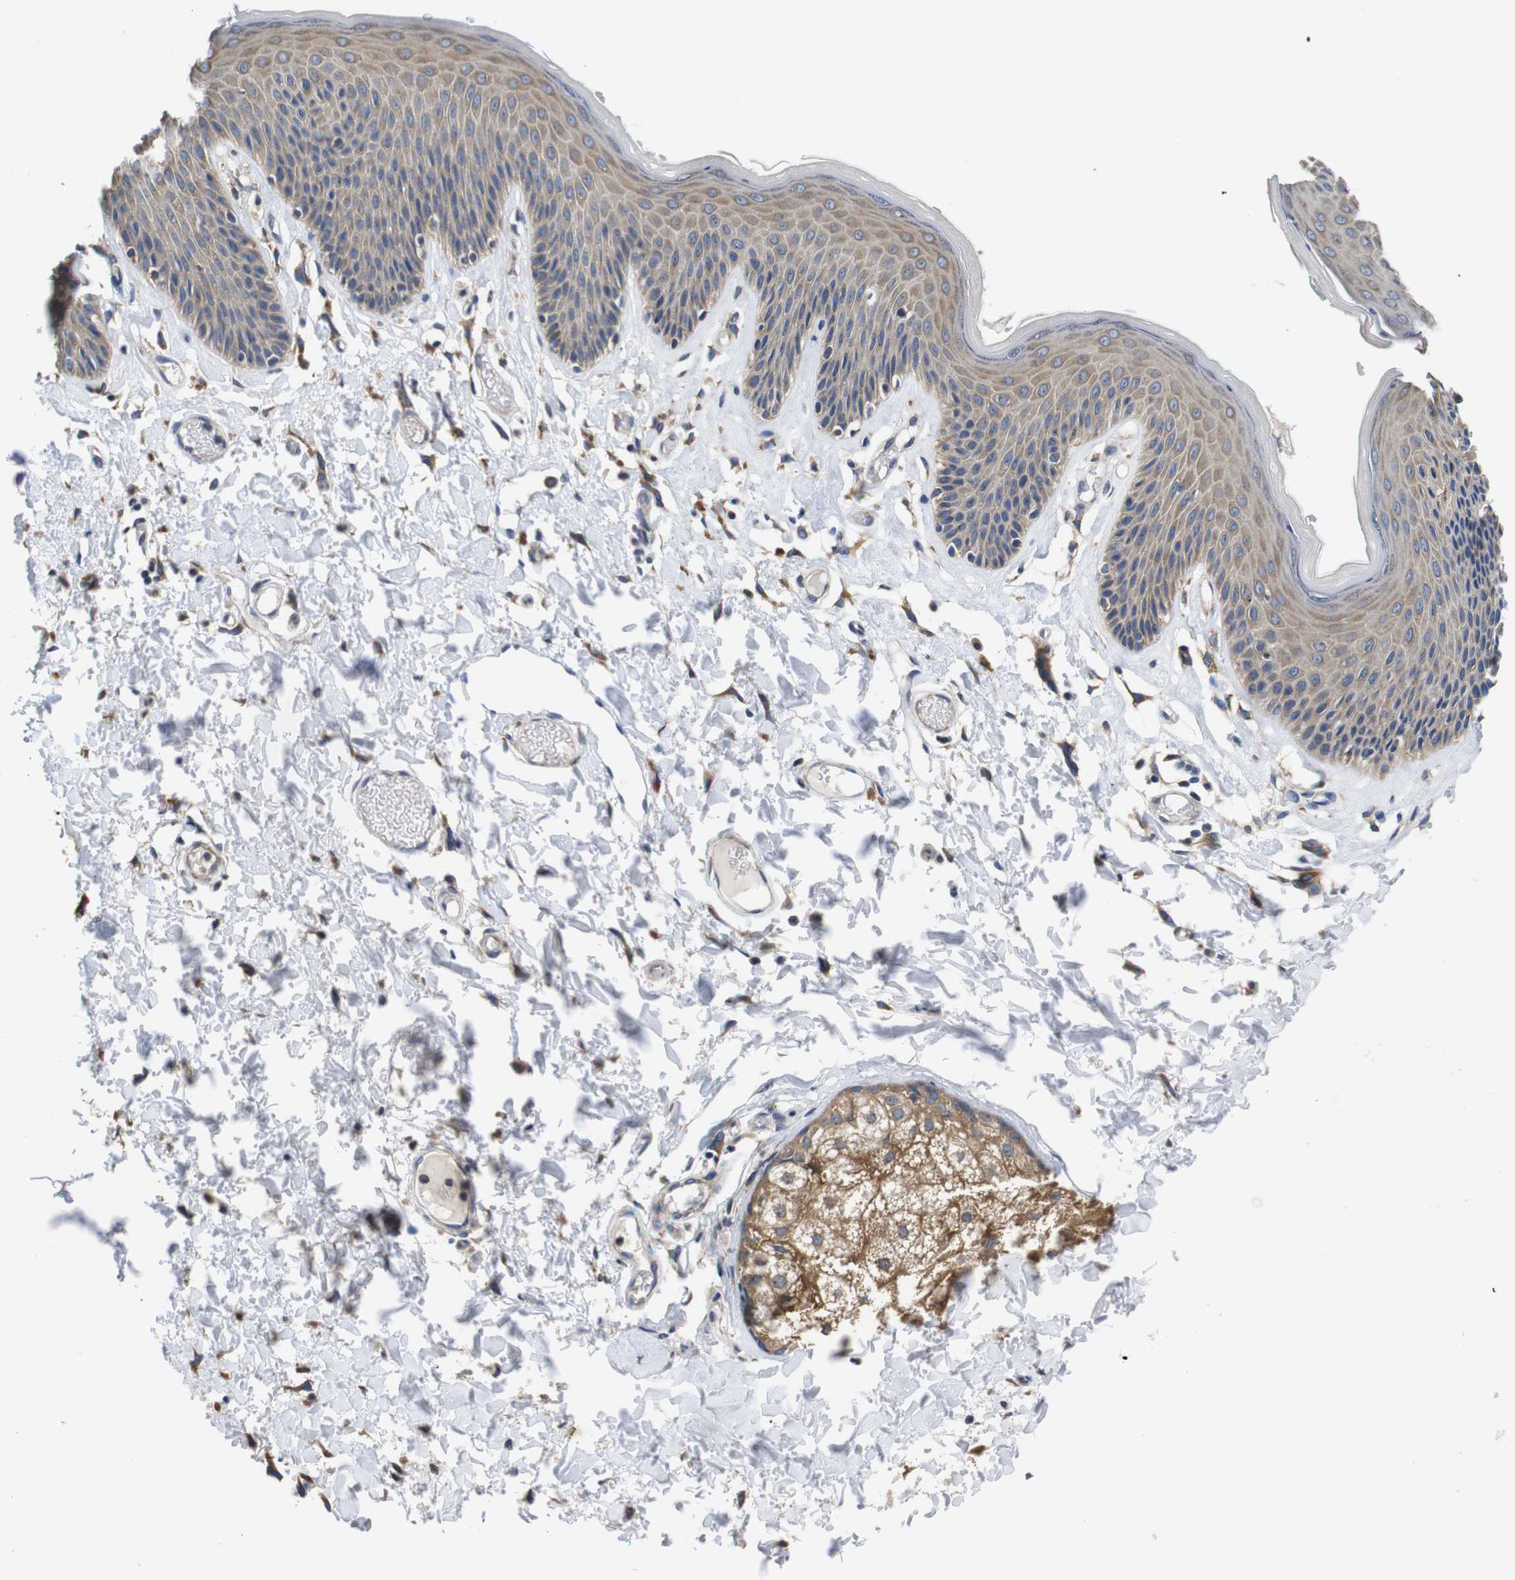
{"staining": {"intensity": "weak", "quantity": ">75%", "location": "cytoplasmic/membranous"}, "tissue": "skin", "cell_type": "Epidermal cells", "image_type": "normal", "snomed": [{"axis": "morphology", "description": "Normal tissue, NOS"}, {"axis": "topography", "description": "Vulva"}], "caption": "Skin stained with immunohistochemistry demonstrates weak cytoplasmic/membranous positivity in approximately >75% of epidermal cells.", "gene": "MARCHF7", "patient": {"sex": "female", "age": 73}}